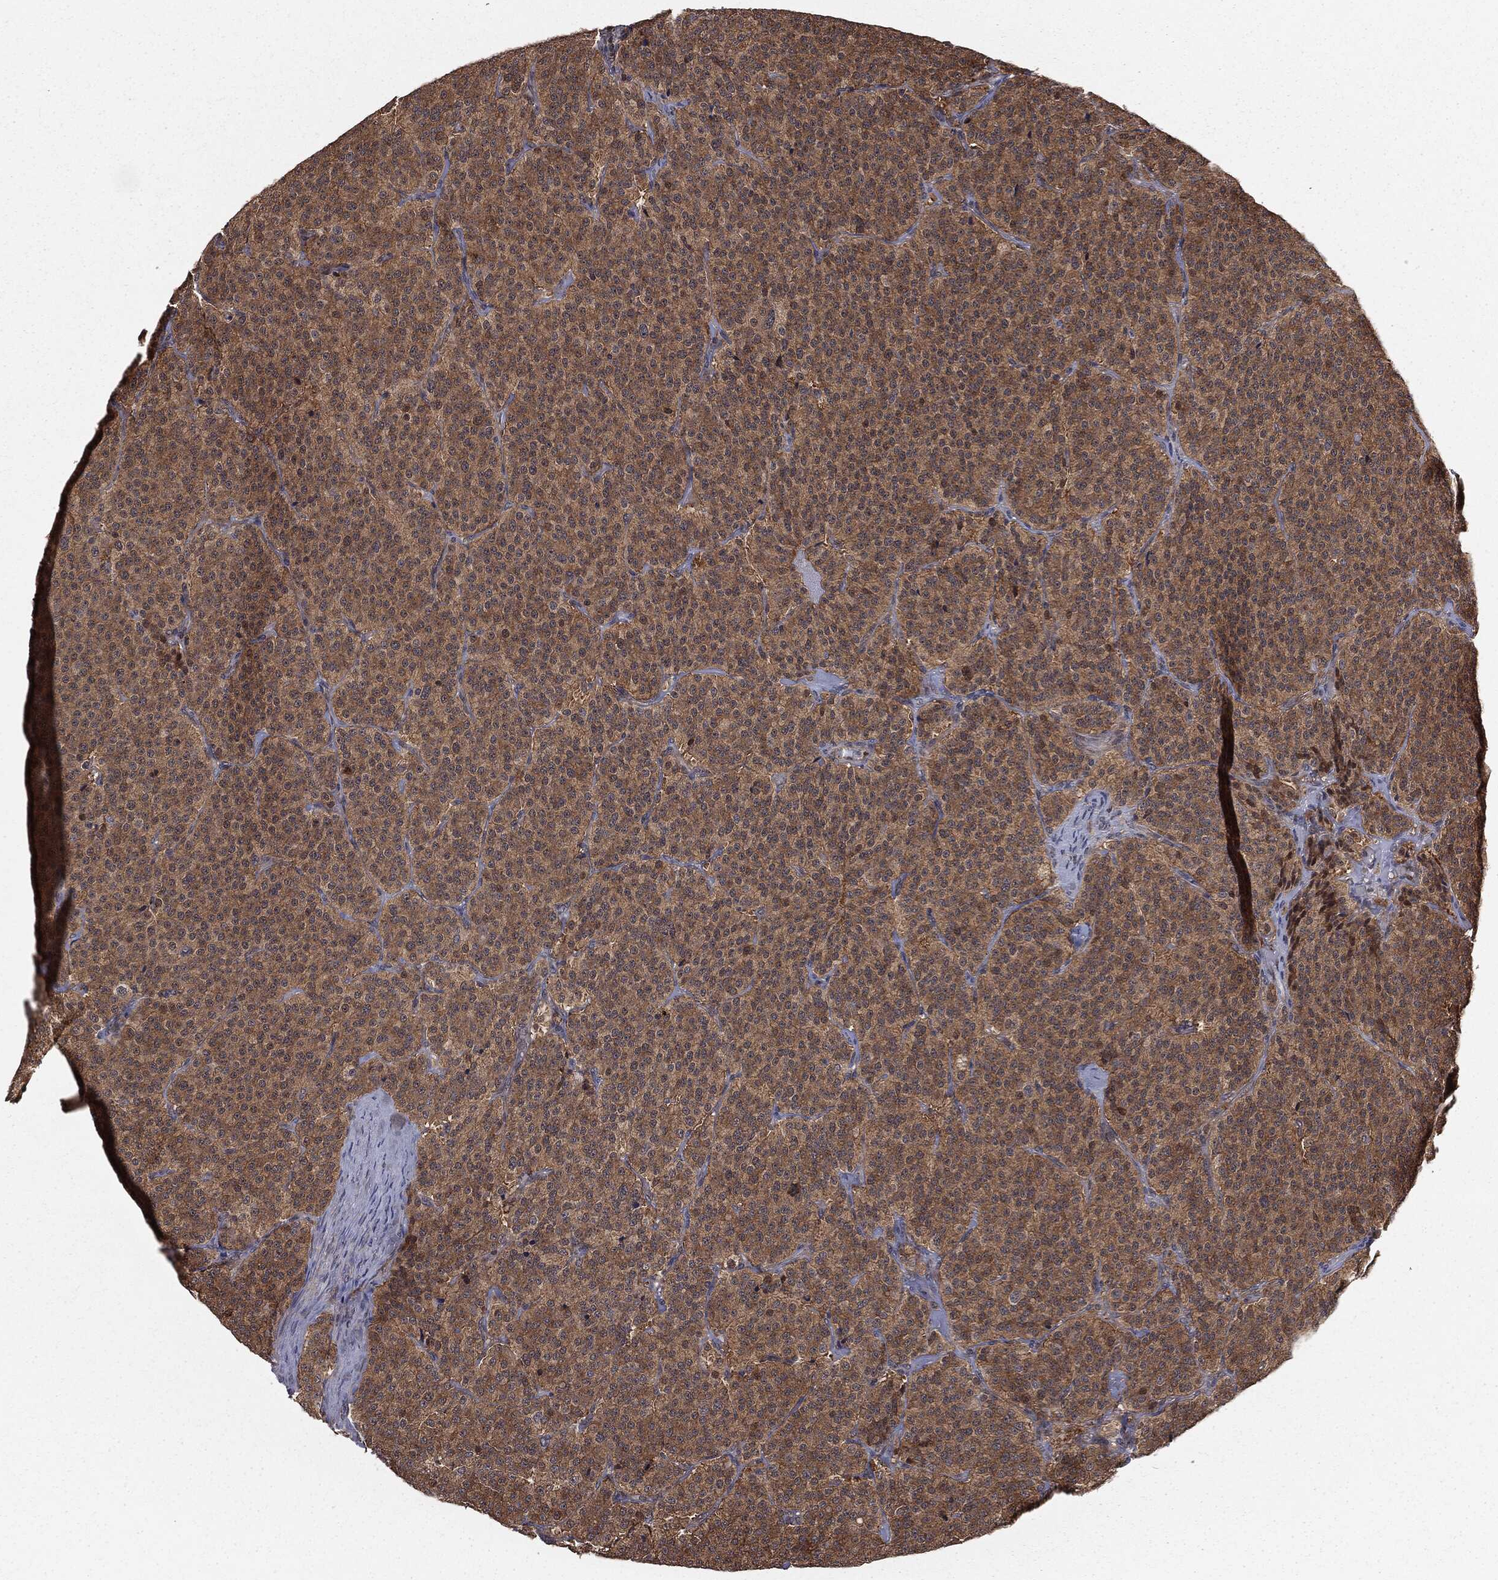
{"staining": {"intensity": "moderate", "quantity": ">75%", "location": "cytoplasmic/membranous"}, "tissue": "carcinoid", "cell_type": "Tumor cells", "image_type": "cancer", "snomed": [{"axis": "morphology", "description": "Carcinoid, malignant, NOS"}, {"axis": "topography", "description": "Small intestine"}], "caption": "Protein expression analysis of malignant carcinoid displays moderate cytoplasmic/membranous staining in approximately >75% of tumor cells.", "gene": "FBXO7", "patient": {"sex": "female", "age": 58}}